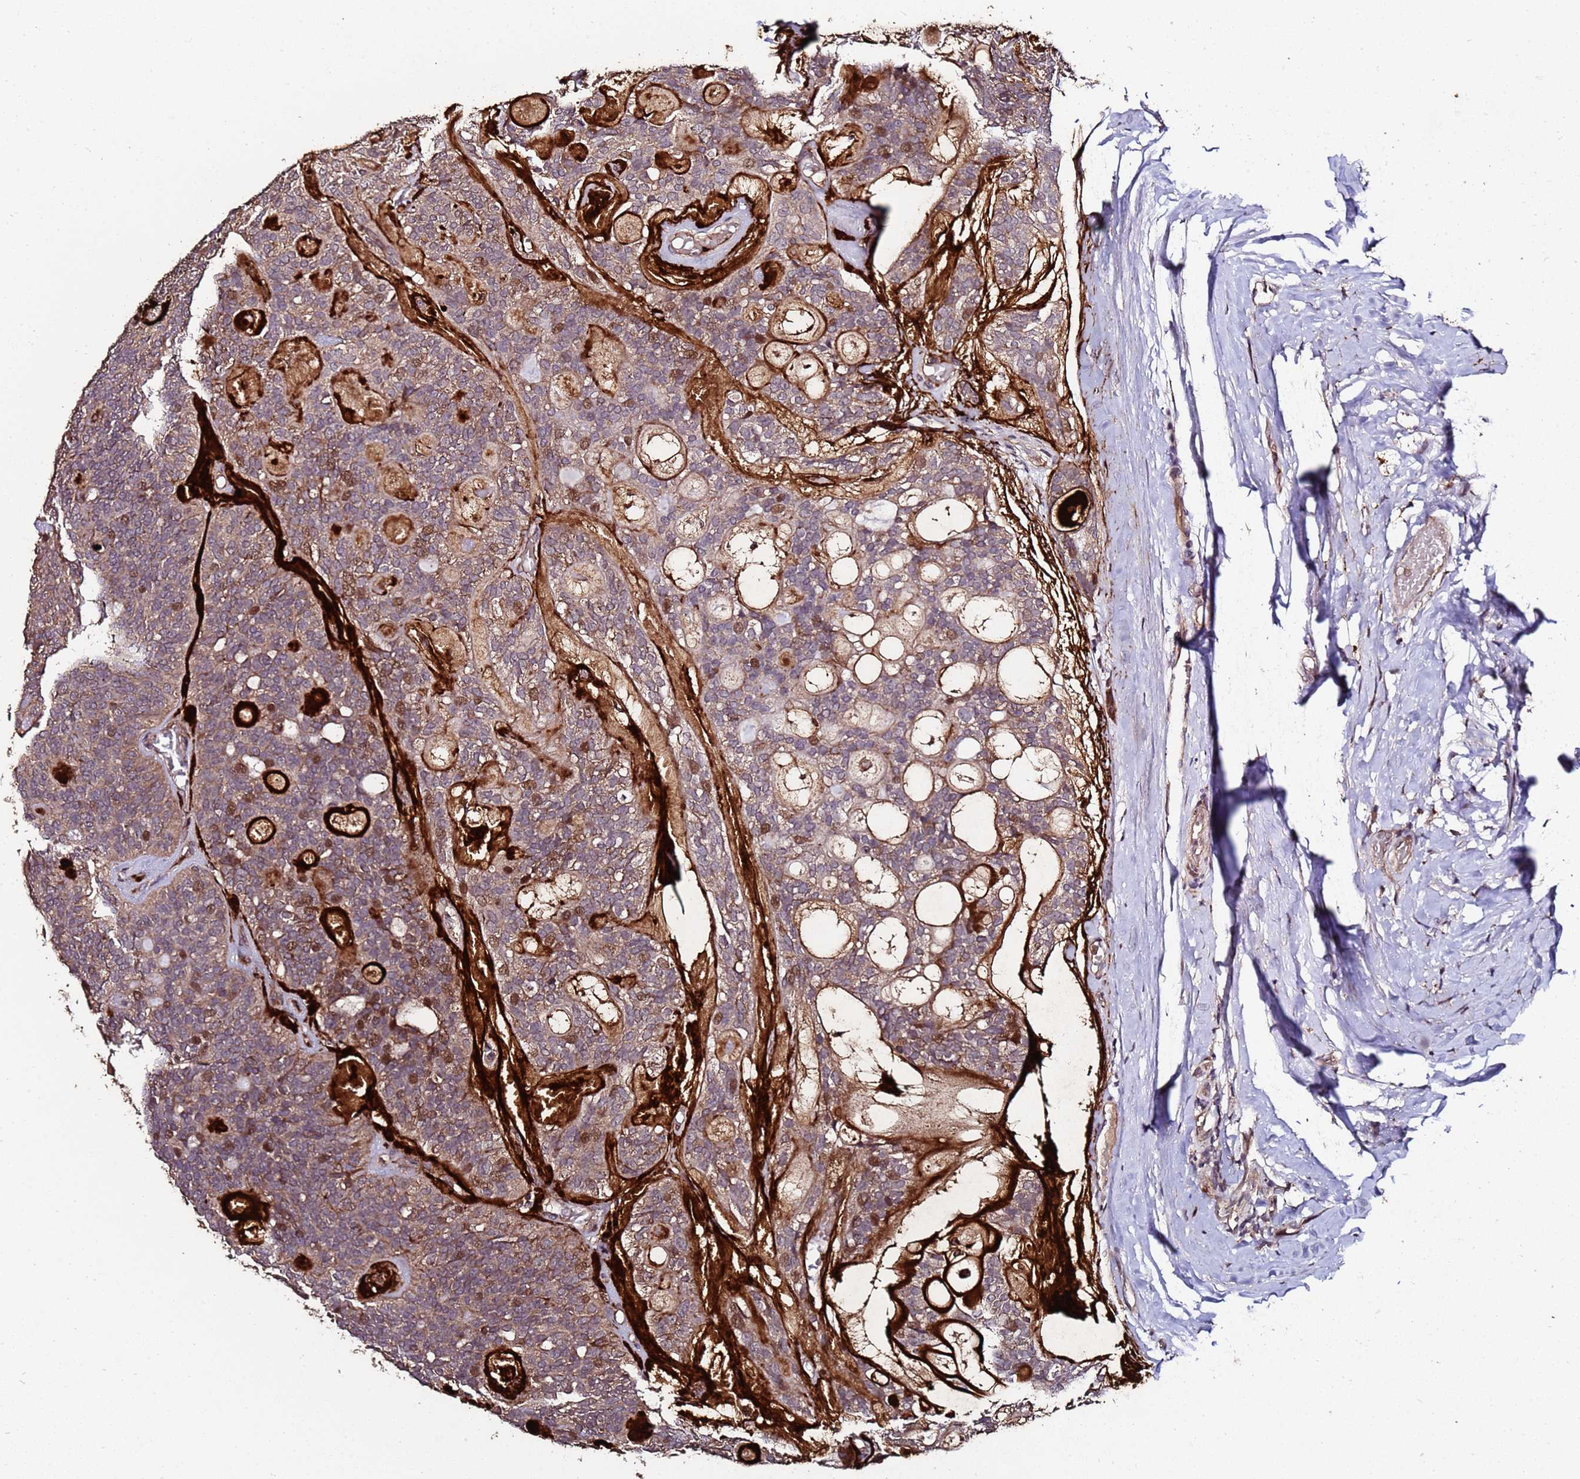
{"staining": {"intensity": "moderate", "quantity": ">75%", "location": "cytoplasmic/membranous,nuclear"}, "tissue": "head and neck cancer", "cell_type": "Tumor cells", "image_type": "cancer", "snomed": [{"axis": "morphology", "description": "Adenocarcinoma, NOS"}, {"axis": "topography", "description": "Head-Neck"}], "caption": "DAB (3,3'-diaminobenzidine) immunohistochemical staining of human head and neck cancer displays moderate cytoplasmic/membranous and nuclear protein expression in about >75% of tumor cells. (Stains: DAB (3,3'-diaminobenzidine) in brown, nuclei in blue, Microscopy: brightfield microscopy at high magnification).", "gene": "PRODH", "patient": {"sex": "male", "age": 66}}